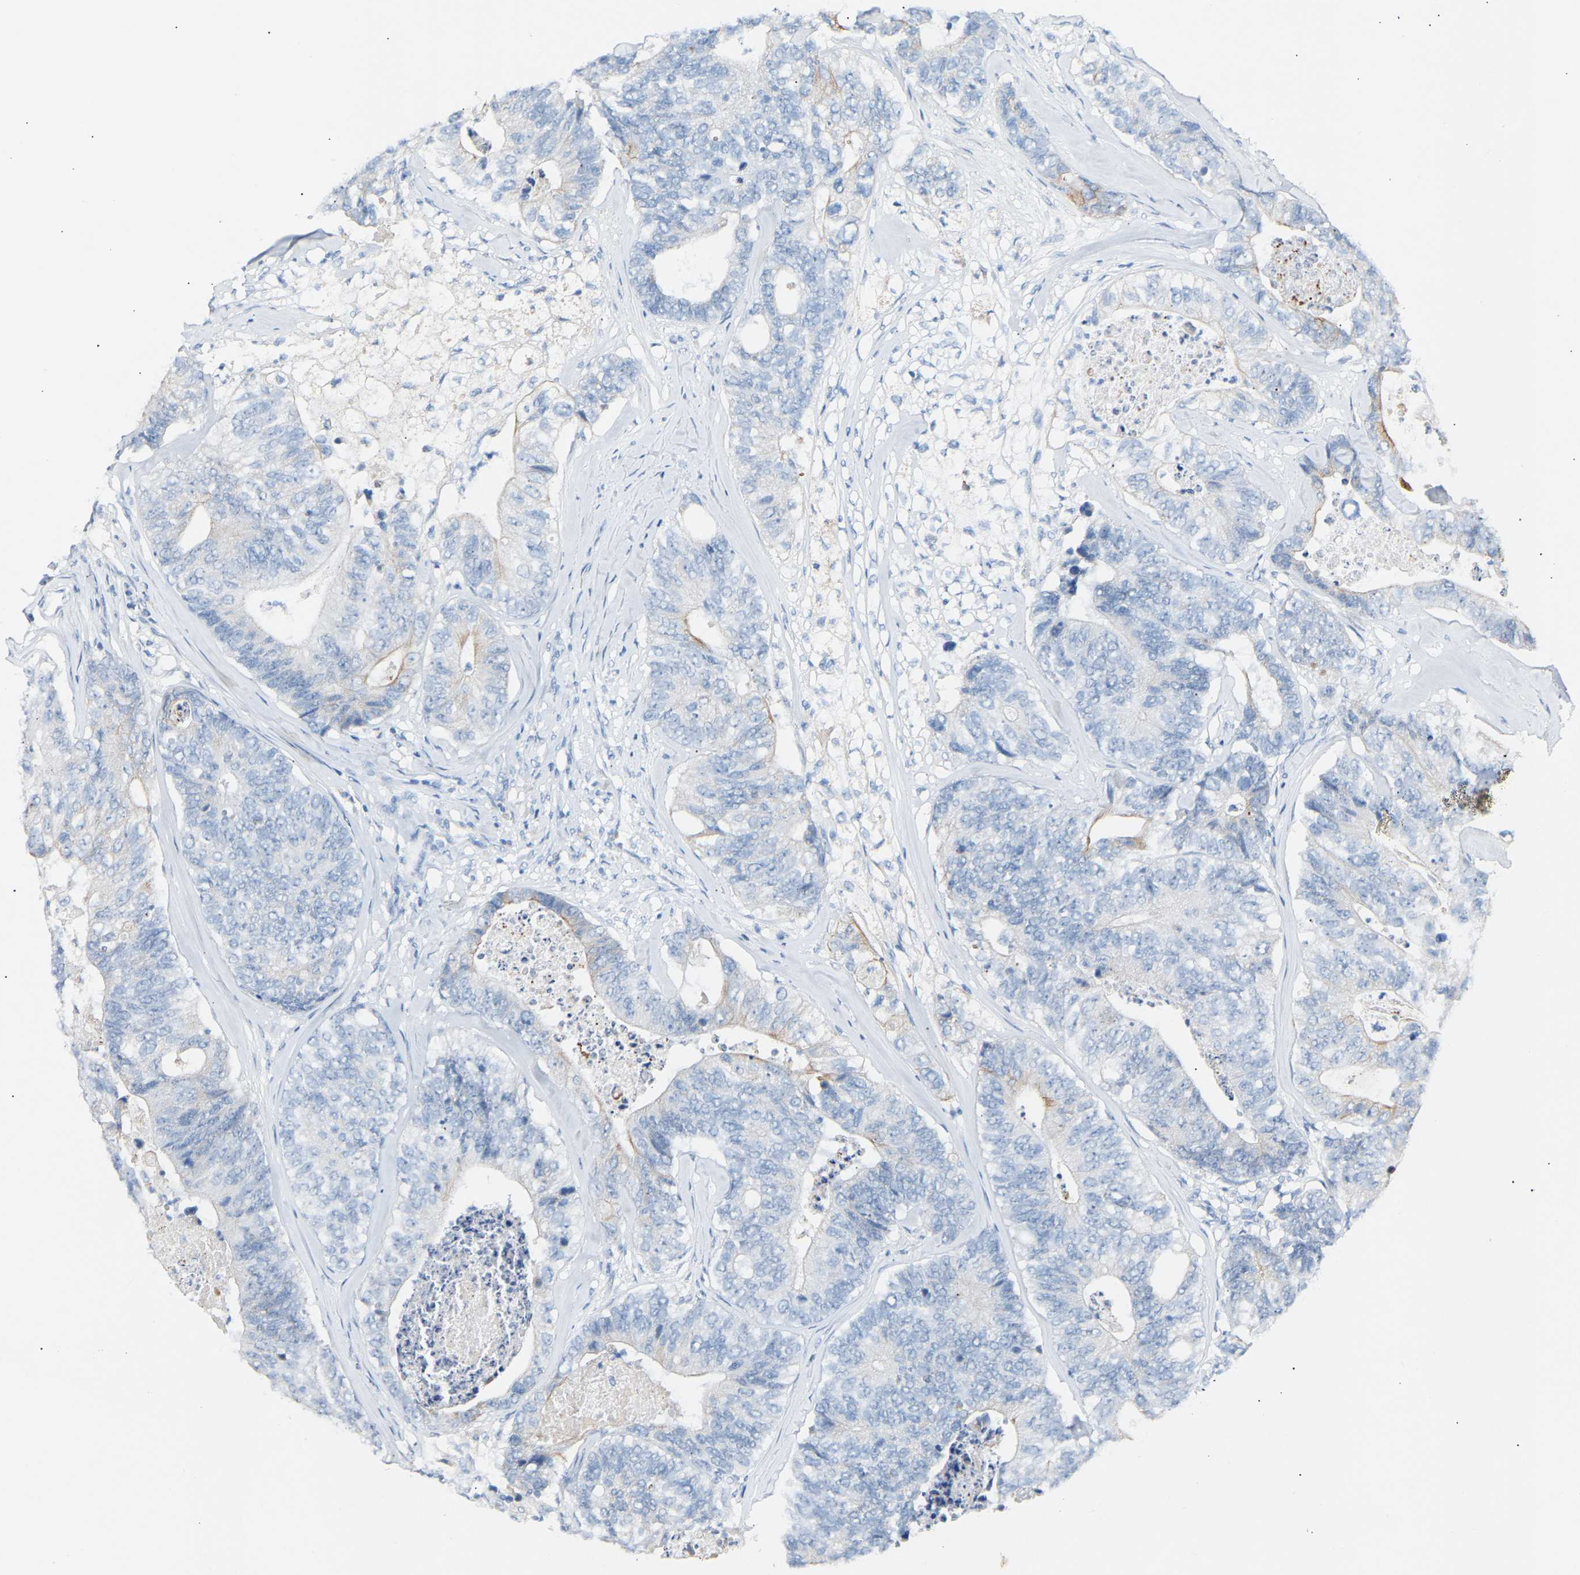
{"staining": {"intensity": "moderate", "quantity": "<25%", "location": "cytoplasmic/membranous"}, "tissue": "colorectal cancer", "cell_type": "Tumor cells", "image_type": "cancer", "snomed": [{"axis": "morphology", "description": "Adenocarcinoma, NOS"}, {"axis": "topography", "description": "Colon"}], "caption": "Colorectal adenocarcinoma was stained to show a protein in brown. There is low levels of moderate cytoplasmic/membranous positivity in about <25% of tumor cells.", "gene": "PEX1", "patient": {"sex": "female", "age": 67}}